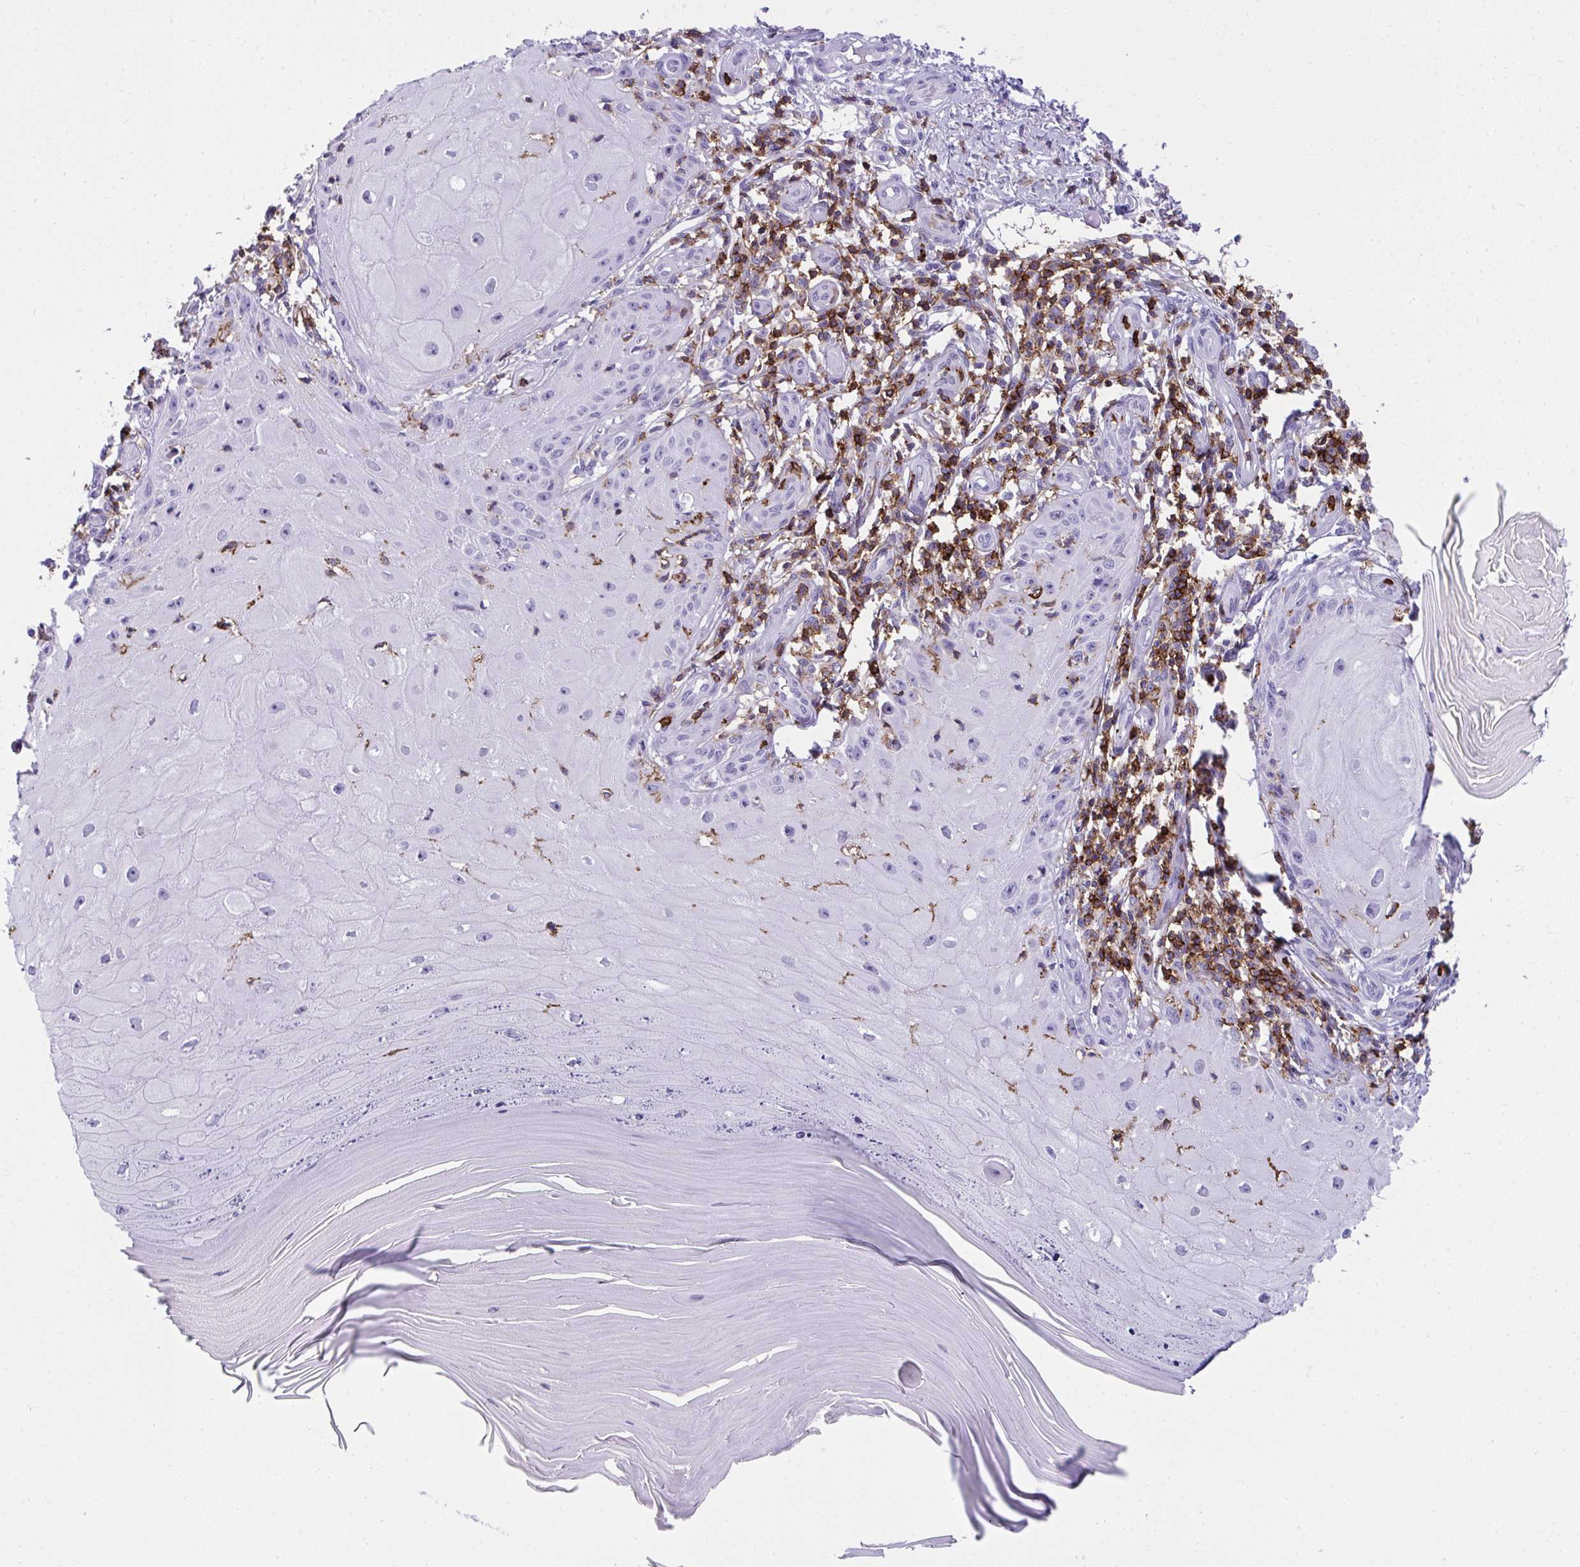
{"staining": {"intensity": "negative", "quantity": "none", "location": "none"}, "tissue": "skin cancer", "cell_type": "Tumor cells", "image_type": "cancer", "snomed": [{"axis": "morphology", "description": "Squamous cell carcinoma, NOS"}, {"axis": "topography", "description": "Skin"}], "caption": "Squamous cell carcinoma (skin) was stained to show a protein in brown. There is no significant expression in tumor cells.", "gene": "SPN", "patient": {"sex": "female", "age": 77}}